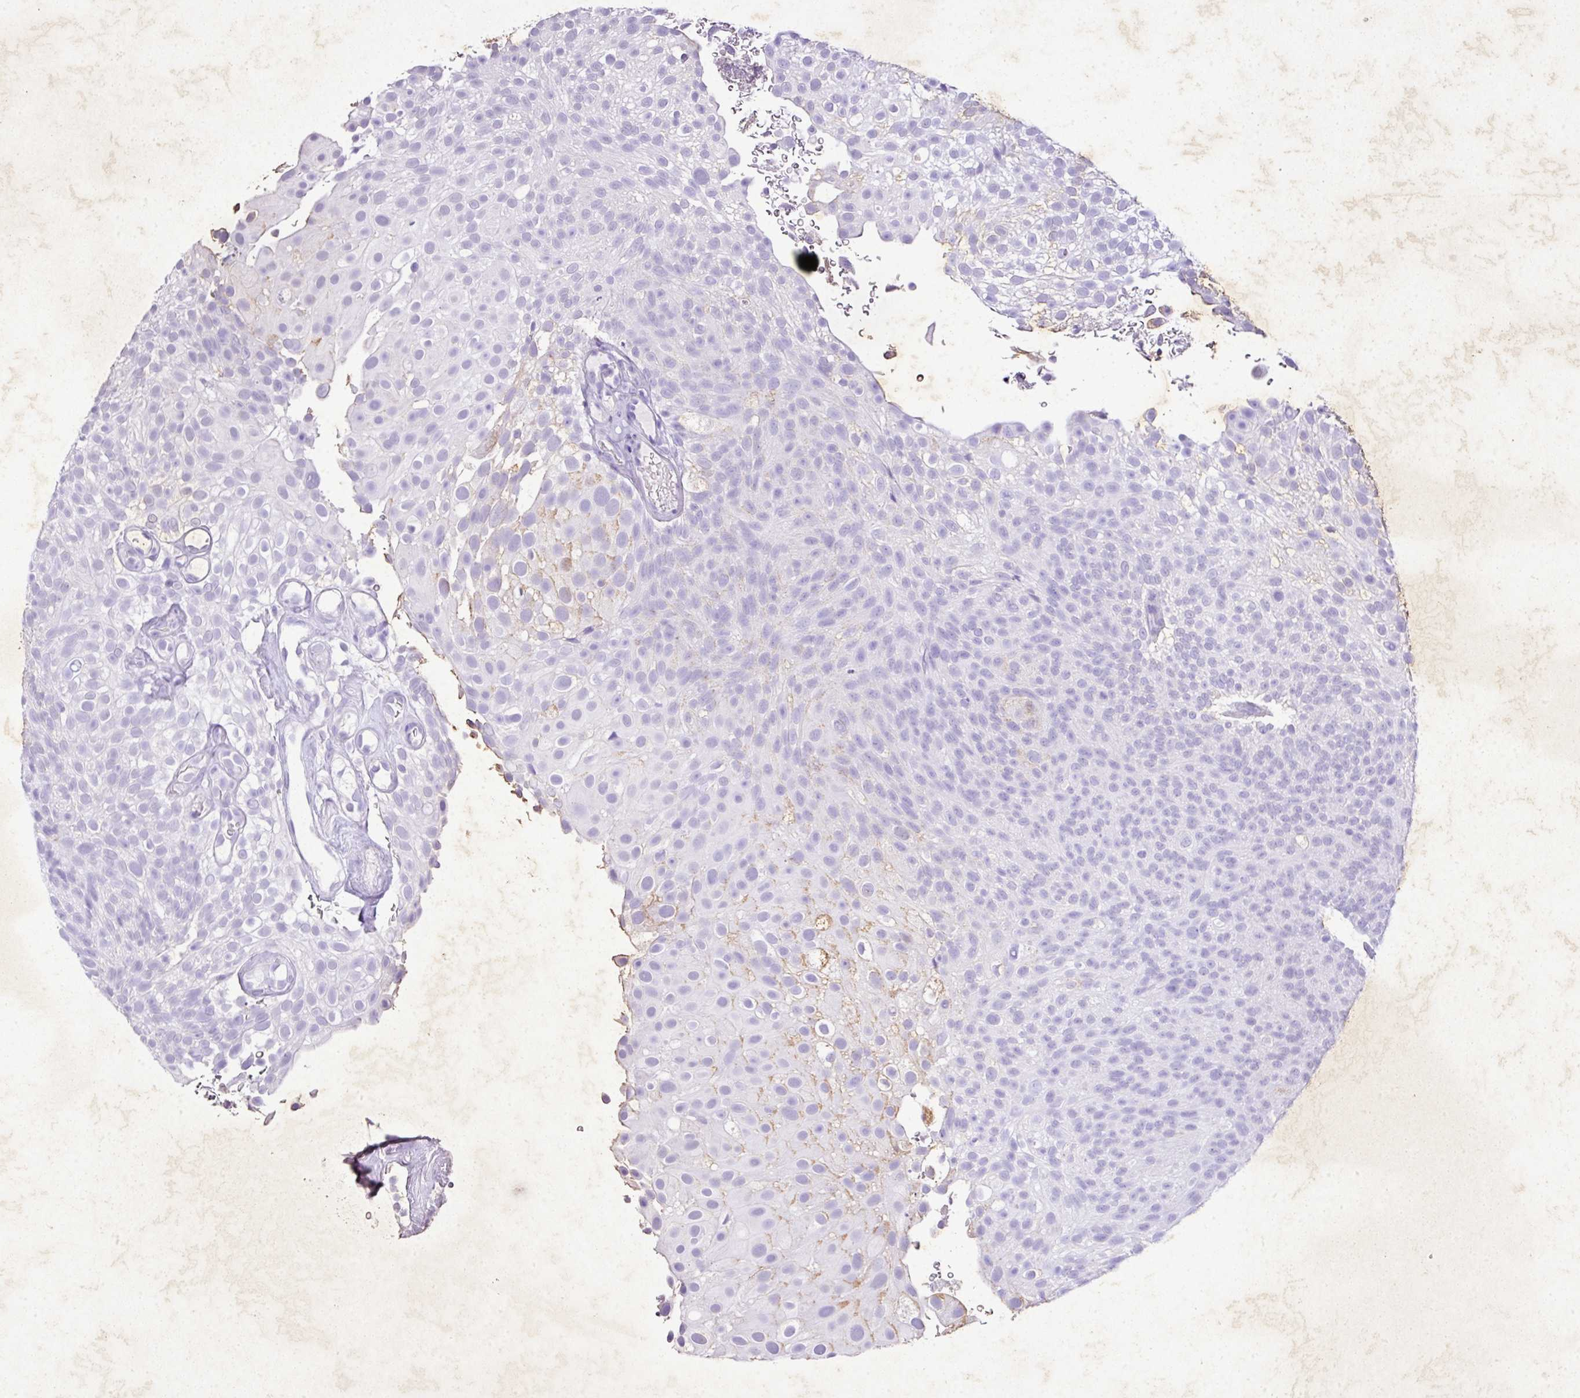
{"staining": {"intensity": "negative", "quantity": "none", "location": "none"}, "tissue": "urothelial cancer", "cell_type": "Tumor cells", "image_type": "cancer", "snomed": [{"axis": "morphology", "description": "Urothelial carcinoma, Low grade"}, {"axis": "topography", "description": "Urinary bladder"}], "caption": "IHC of human urothelial cancer shows no positivity in tumor cells. (Brightfield microscopy of DAB (3,3'-diaminobenzidine) immunohistochemistry (IHC) at high magnification).", "gene": "KCNJ11", "patient": {"sex": "male", "age": 78}}